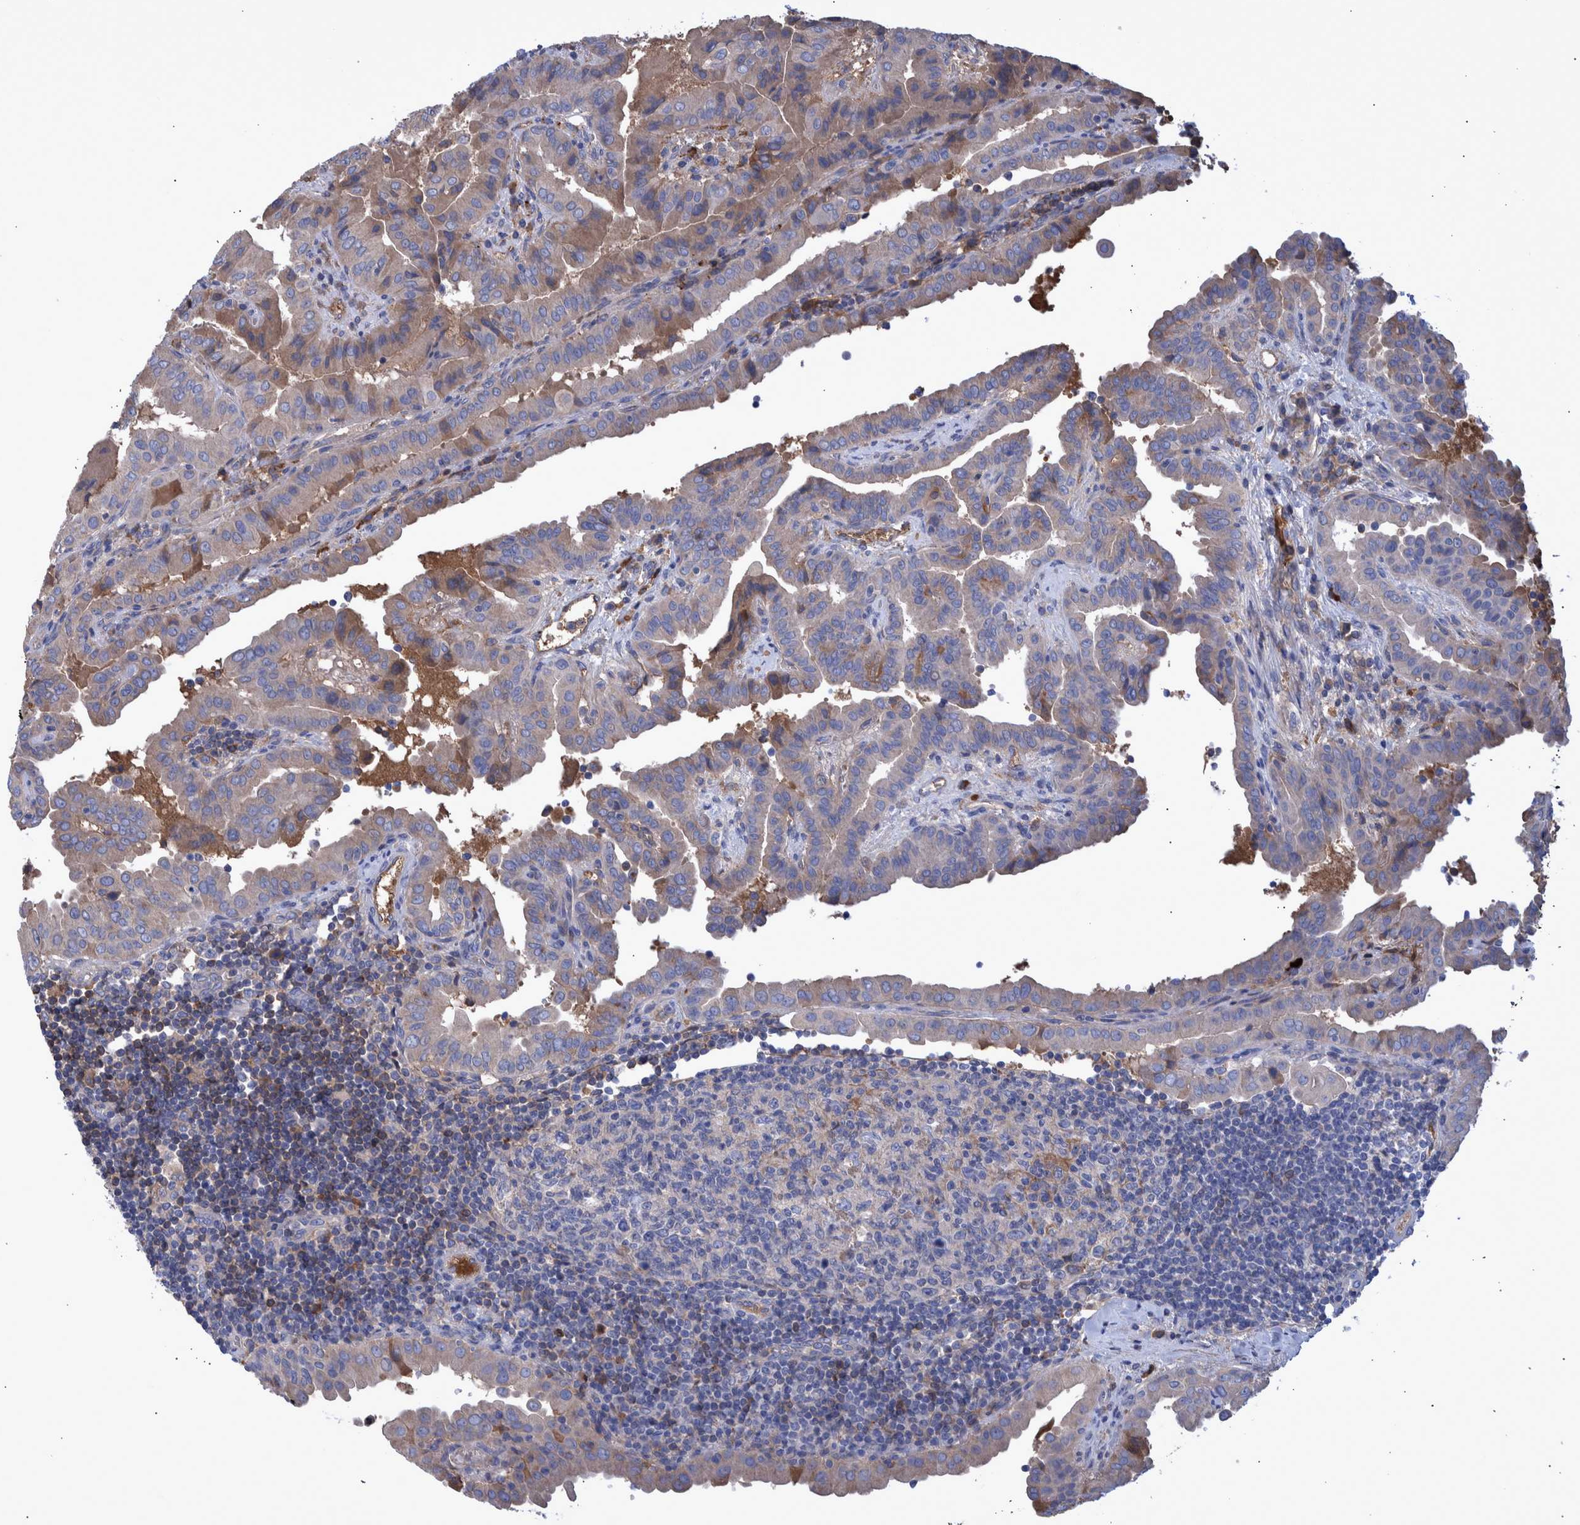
{"staining": {"intensity": "moderate", "quantity": "25%-75%", "location": "cytoplasmic/membranous"}, "tissue": "thyroid cancer", "cell_type": "Tumor cells", "image_type": "cancer", "snomed": [{"axis": "morphology", "description": "Papillary adenocarcinoma, NOS"}, {"axis": "topography", "description": "Thyroid gland"}], "caption": "A brown stain highlights moderate cytoplasmic/membranous expression of a protein in thyroid cancer (papillary adenocarcinoma) tumor cells. Using DAB (brown) and hematoxylin (blue) stains, captured at high magnification using brightfield microscopy.", "gene": "DLL4", "patient": {"sex": "male", "age": 33}}